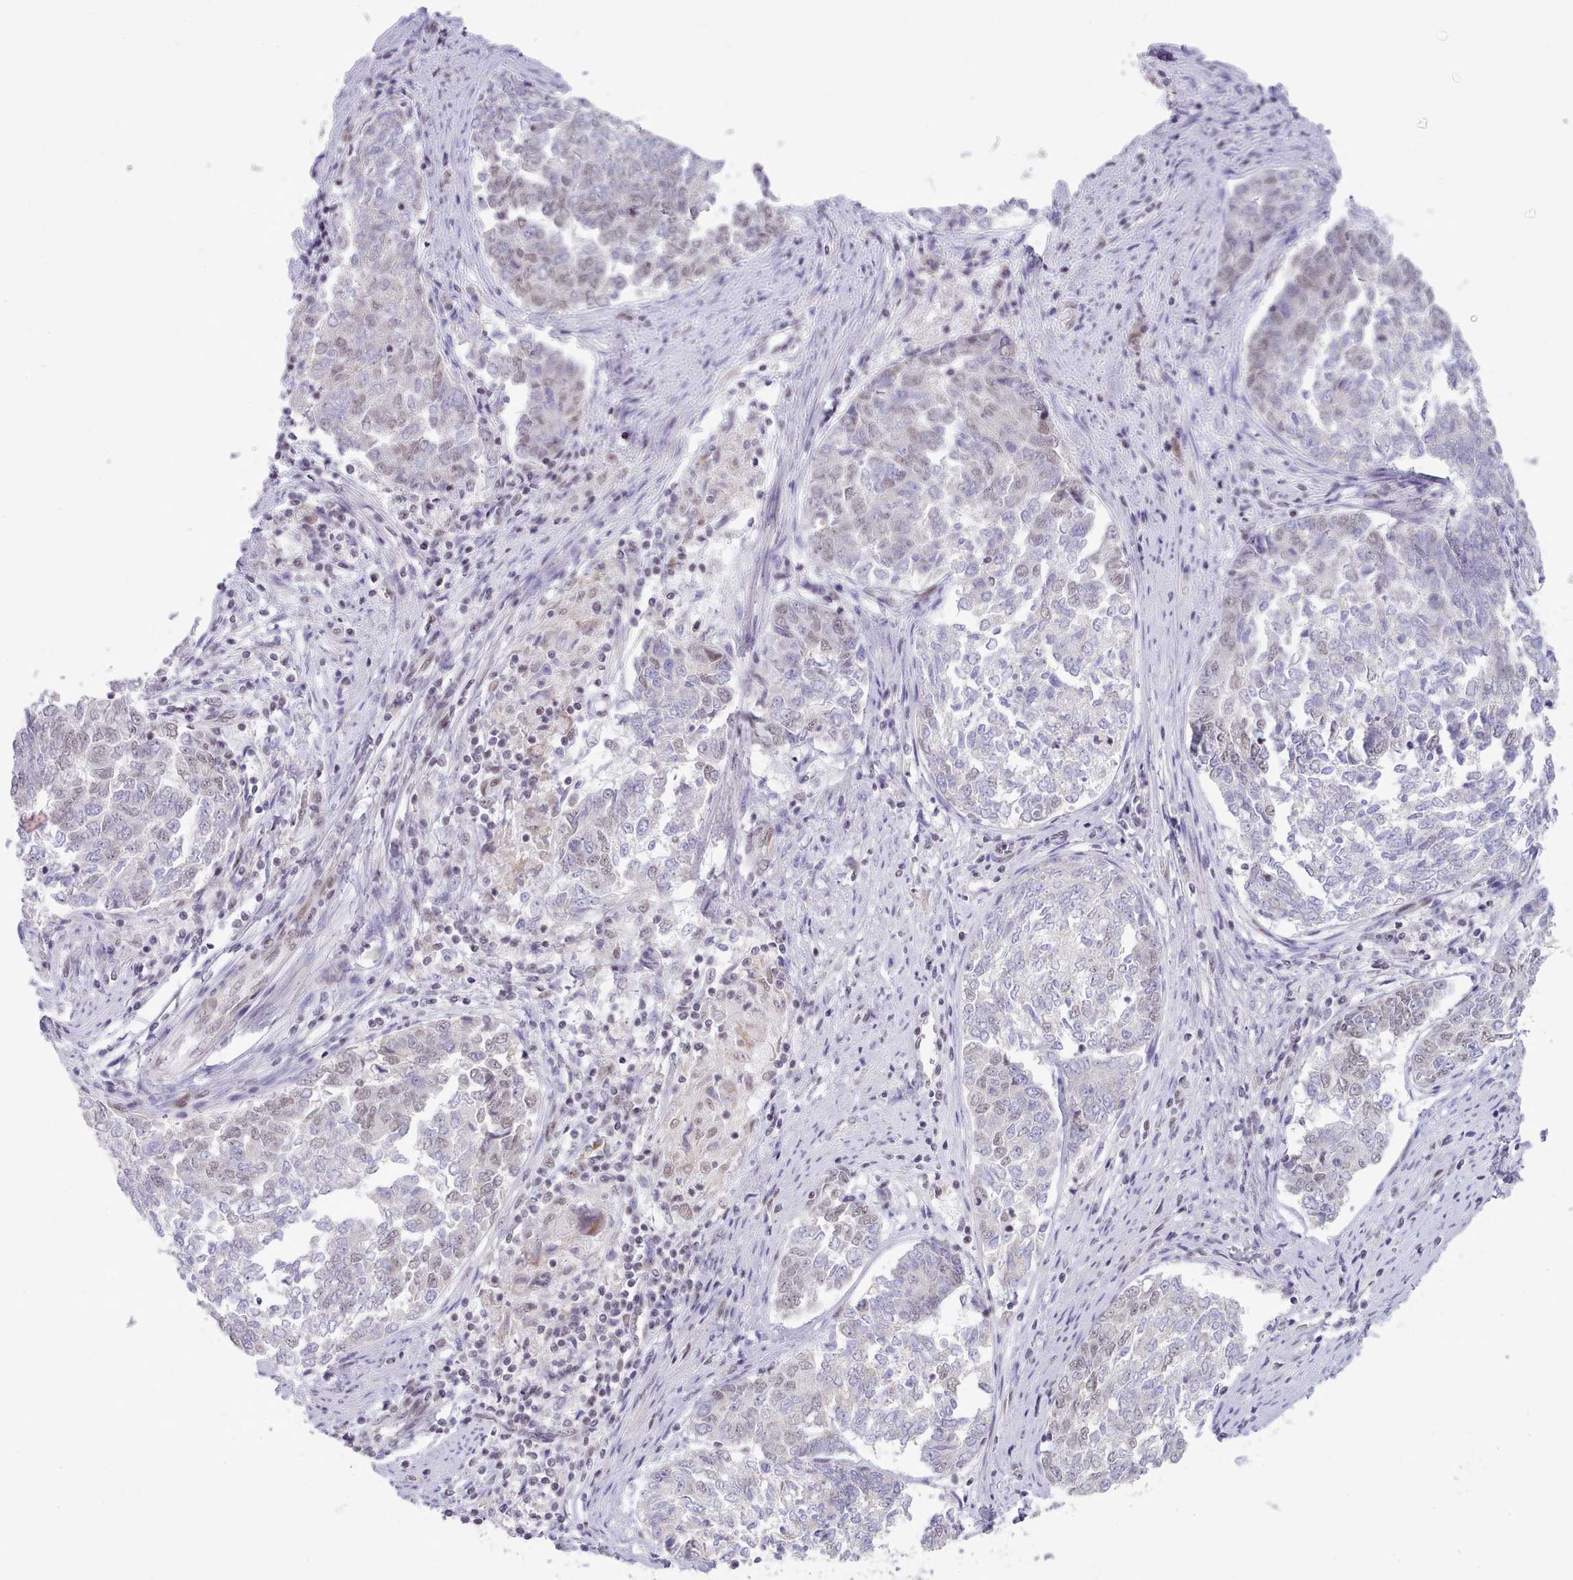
{"staining": {"intensity": "weak", "quantity": "<25%", "location": "nuclear"}, "tissue": "endometrial cancer", "cell_type": "Tumor cells", "image_type": "cancer", "snomed": [{"axis": "morphology", "description": "Adenocarcinoma, NOS"}, {"axis": "topography", "description": "Endometrium"}], "caption": "The histopathology image reveals no significant staining in tumor cells of adenocarcinoma (endometrial).", "gene": "RFX1", "patient": {"sex": "female", "age": 80}}